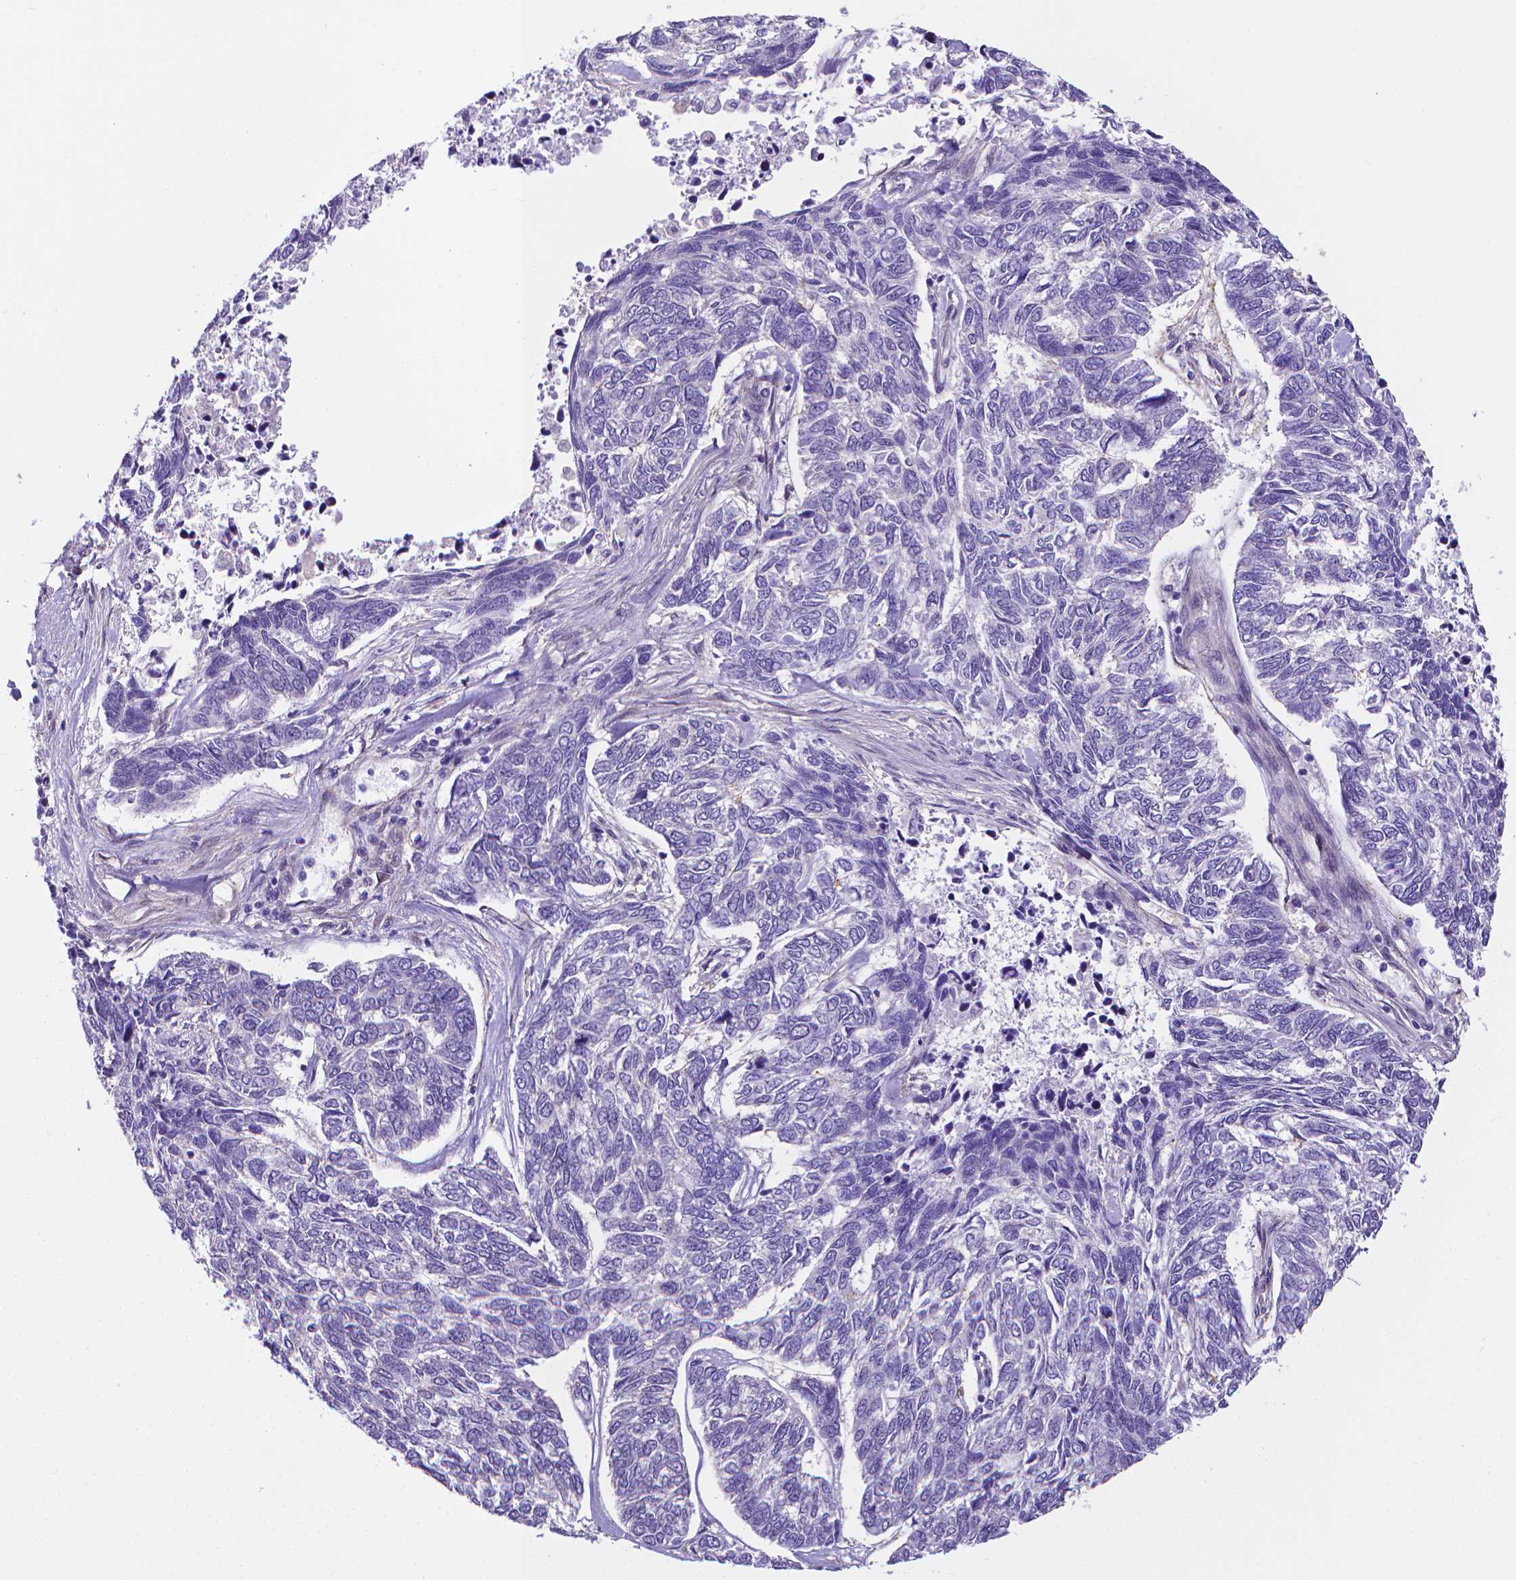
{"staining": {"intensity": "negative", "quantity": "none", "location": "none"}, "tissue": "skin cancer", "cell_type": "Tumor cells", "image_type": "cancer", "snomed": [{"axis": "morphology", "description": "Basal cell carcinoma"}, {"axis": "topography", "description": "Skin"}], "caption": "The IHC image has no significant positivity in tumor cells of skin cancer (basal cell carcinoma) tissue.", "gene": "CLIC4", "patient": {"sex": "female", "age": 65}}